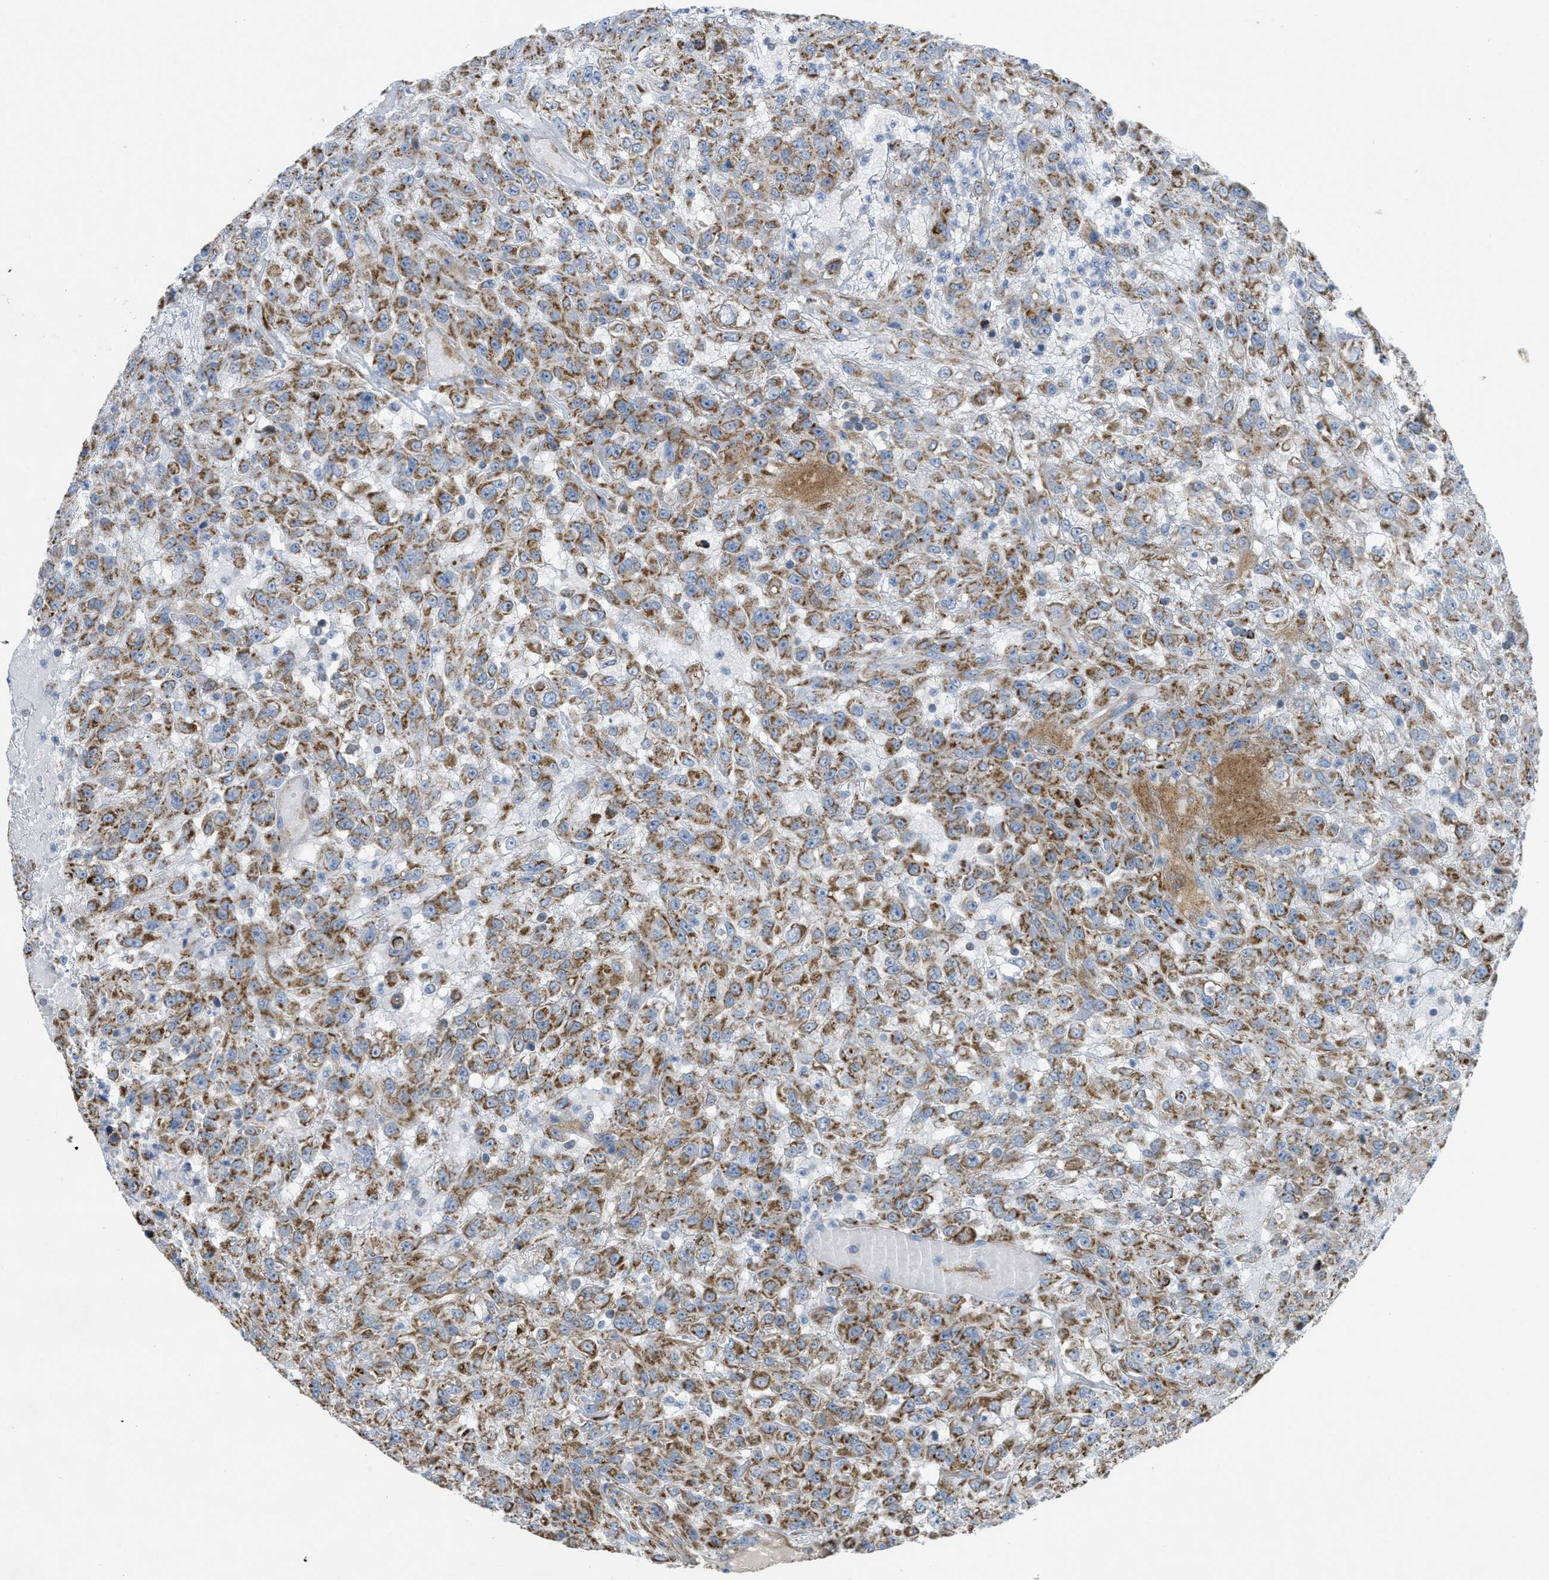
{"staining": {"intensity": "strong", "quantity": ">75%", "location": "cytoplasmic/membranous"}, "tissue": "urothelial cancer", "cell_type": "Tumor cells", "image_type": "cancer", "snomed": [{"axis": "morphology", "description": "Urothelial carcinoma, High grade"}, {"axis": "topography", "description": "Urinary bladder"}], "caption": "An IHC histopathology image of neoplastic tissue is shown. Protein staining in brown labels strong cytoplasmic/membranous positivity in urothelial cancer within tumor cells.", "gene": "BTN3A1", "patient": {"sex": "male", "age": 46}}